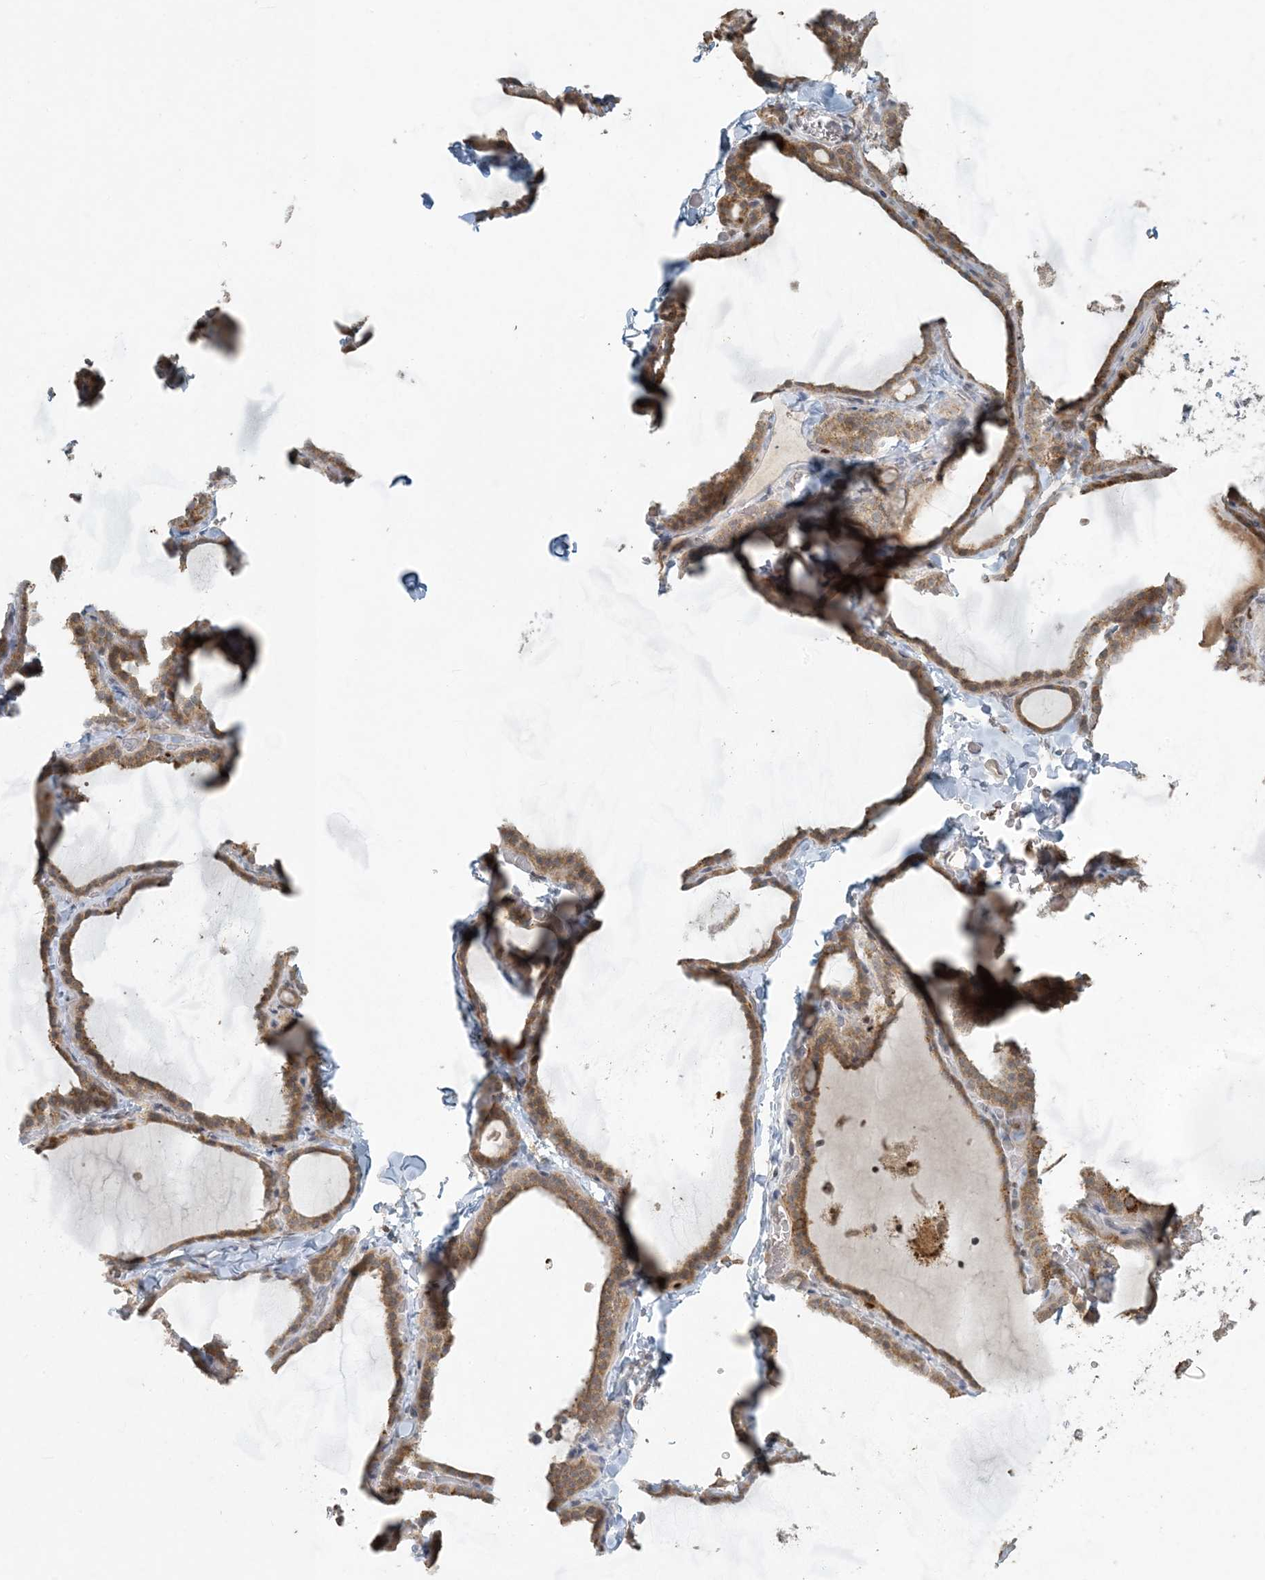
{"staining": {"intensity": "moderate", "quantity": ">75%", "location": "cytoplasmic/membranous"}, "tissue": "thyroid gland", "cell_type": "Glandular cells", "image_type": "normal", "snomed": [{"axis": "morphology", "description": "Normal tissue, NOS"}, {"axis": "topography", "description": "Thyroid gland"}], "caption": "A histopathology image showing moderate cytoplasmic/membranous staining in about >75% of glandular cells in benign thyroid gland, as visualized by brown immunohistochemical staining.", "gene": "CTDNEP1", "patient": {"sex": "female", "age": 22}}